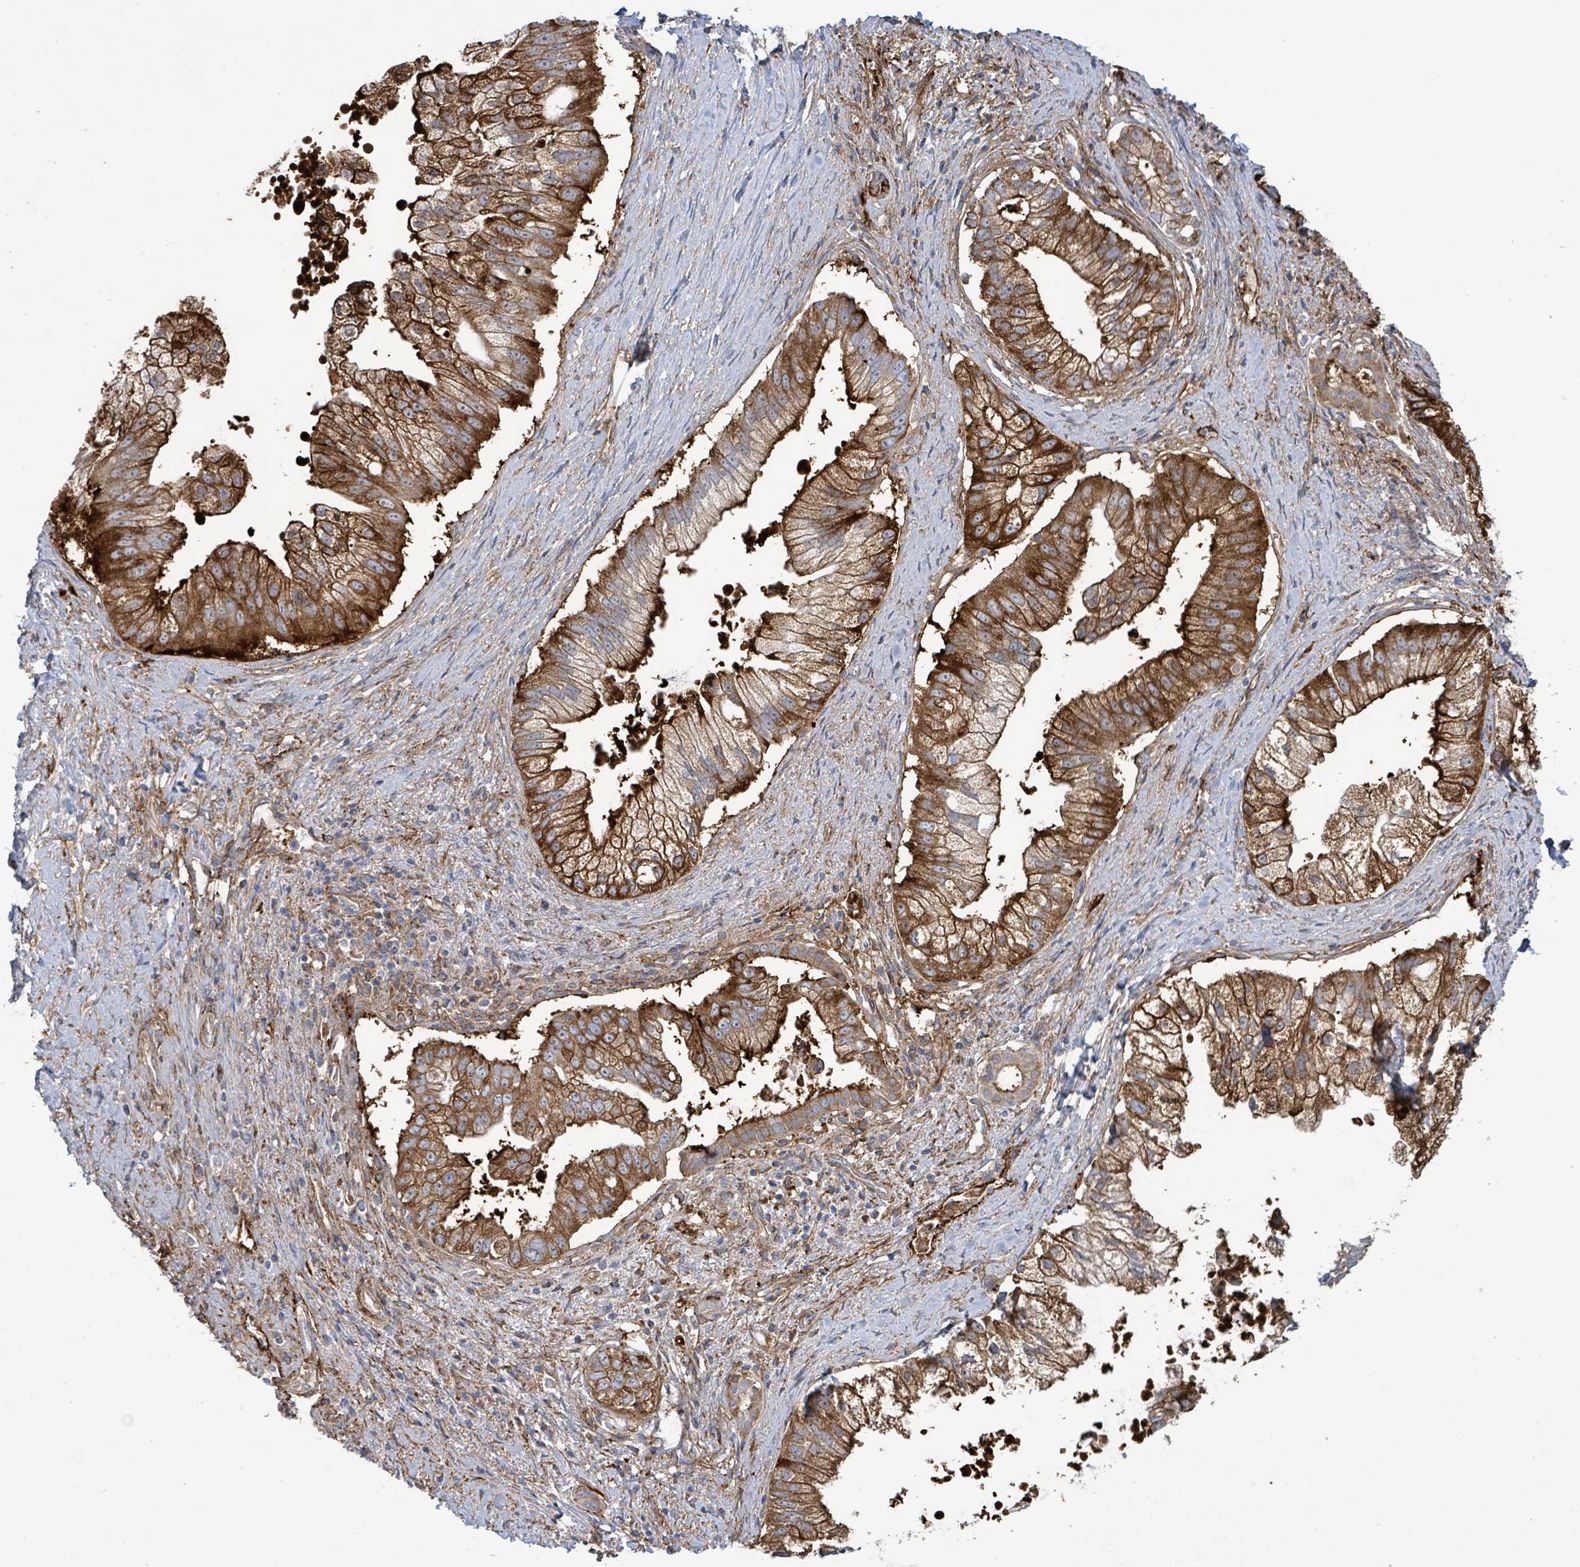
{"staining": {"intensity": "strong", "quantity": ">75%", "location": "cytoplasmic/membranous"}, "tissue": "pancreatic cancer", "cell_type": "Tumor cells", "image_type": "cancer", "snomed": [{"axis": "morphology", "description": "Adenocarcinoma, NOS"}, {"axis": "topography", "description": "Pancreas"}], "caption": "Human pancreatic cancer stained with a protein marker demonstrates strong staining in tumor cells.", "gene": "EGFL7", "patient": {"sex": "male", "age": 70}}